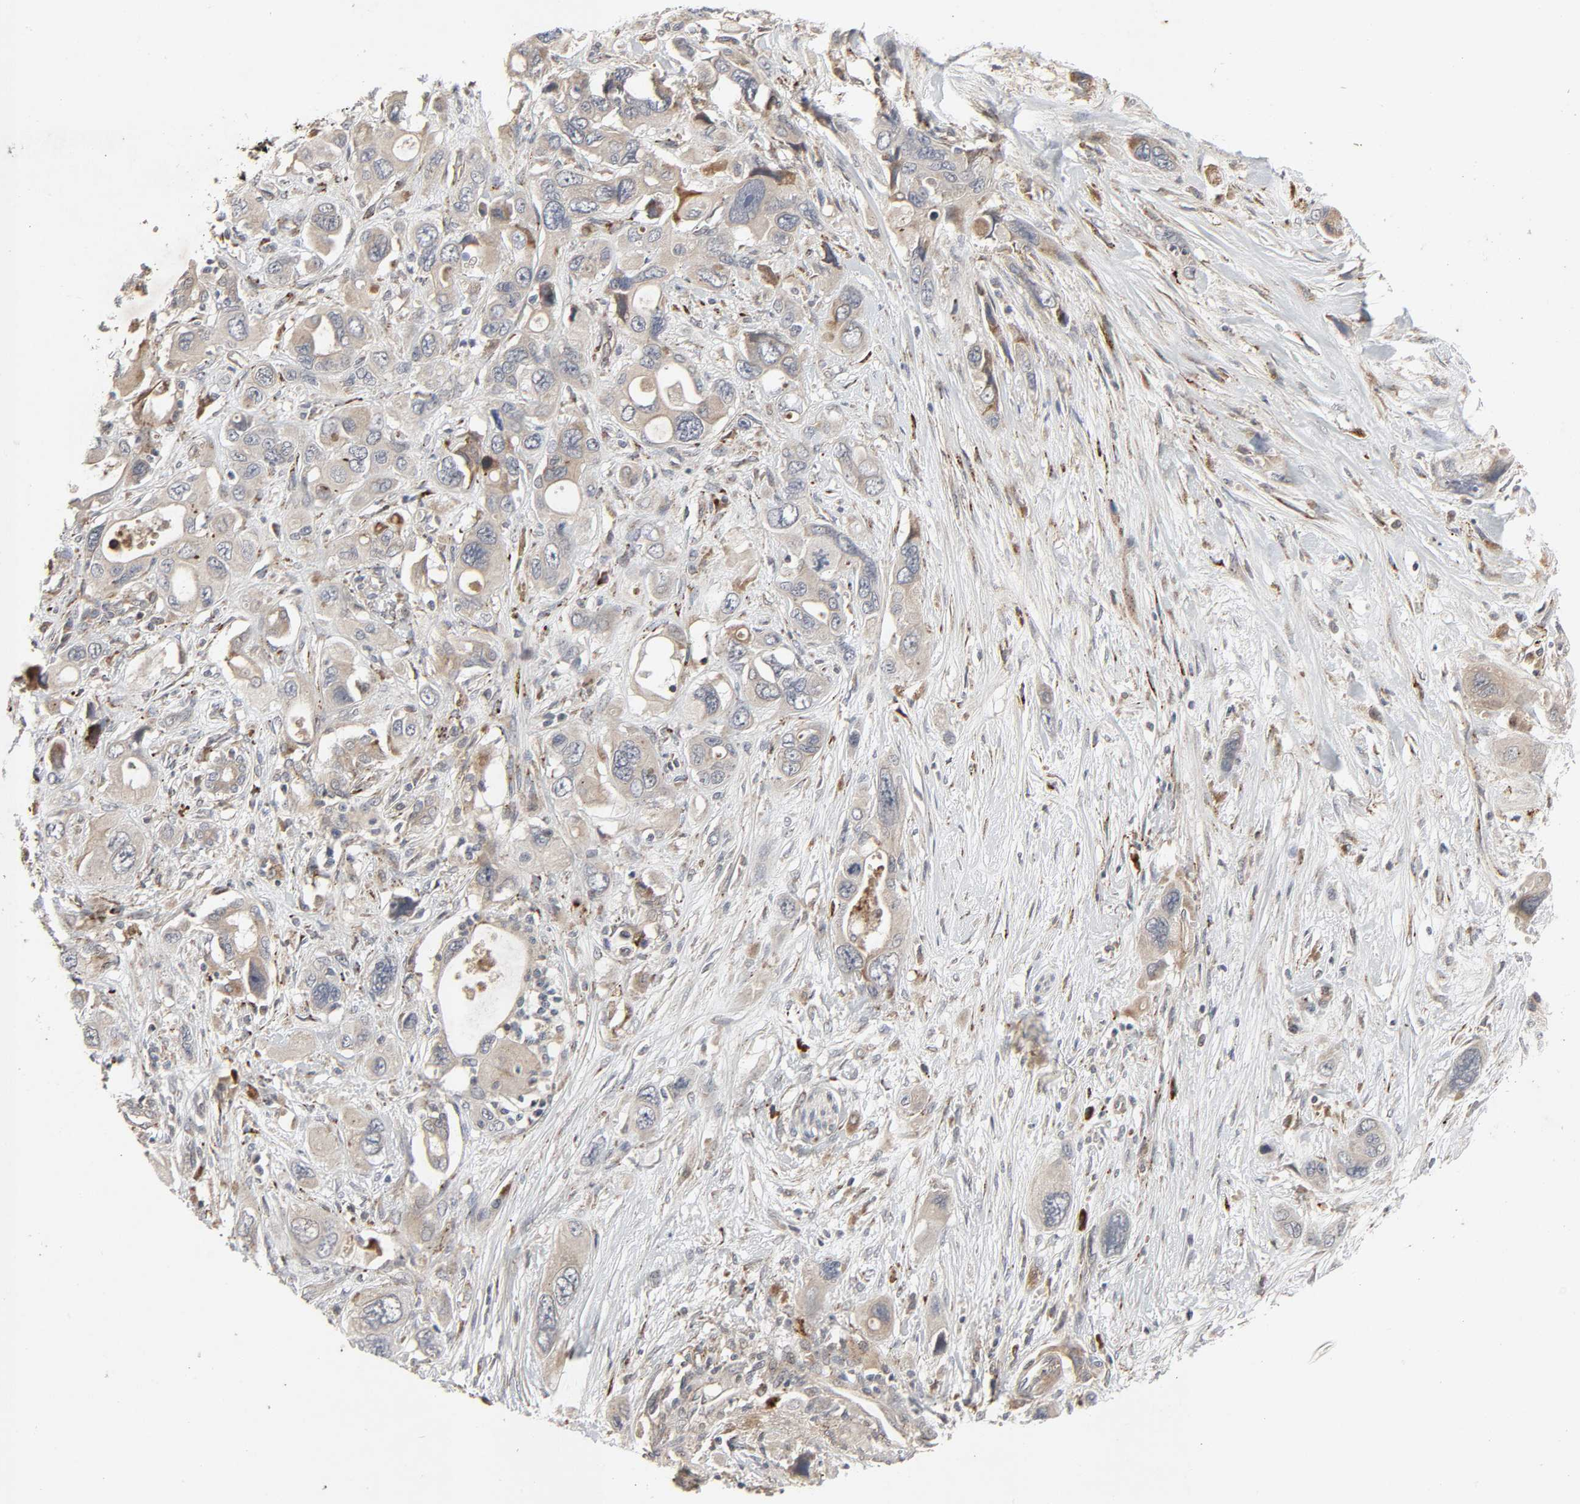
{"staining": {"intensity": "weak", "quantity": ">75%", "location": "cytoplasmic/membranous"}, "tissue": "pancreatic cancer", "cell_type": "Tumor cells", "image_type": "cancer", "snomed": [{"axis": "morphology", "description": "Adenocarcinoma, NOS"}, {"axis": "topography", "description": "Pancreas"}], "caption": "Human pancreatic cancer stained with a brown dye demonstrates weak cytoplasmic/membranous positive staining in approximately >75% of tumor cells.", "gene": "ADCY4", "patient": {"sex": "male", "age": 46}}